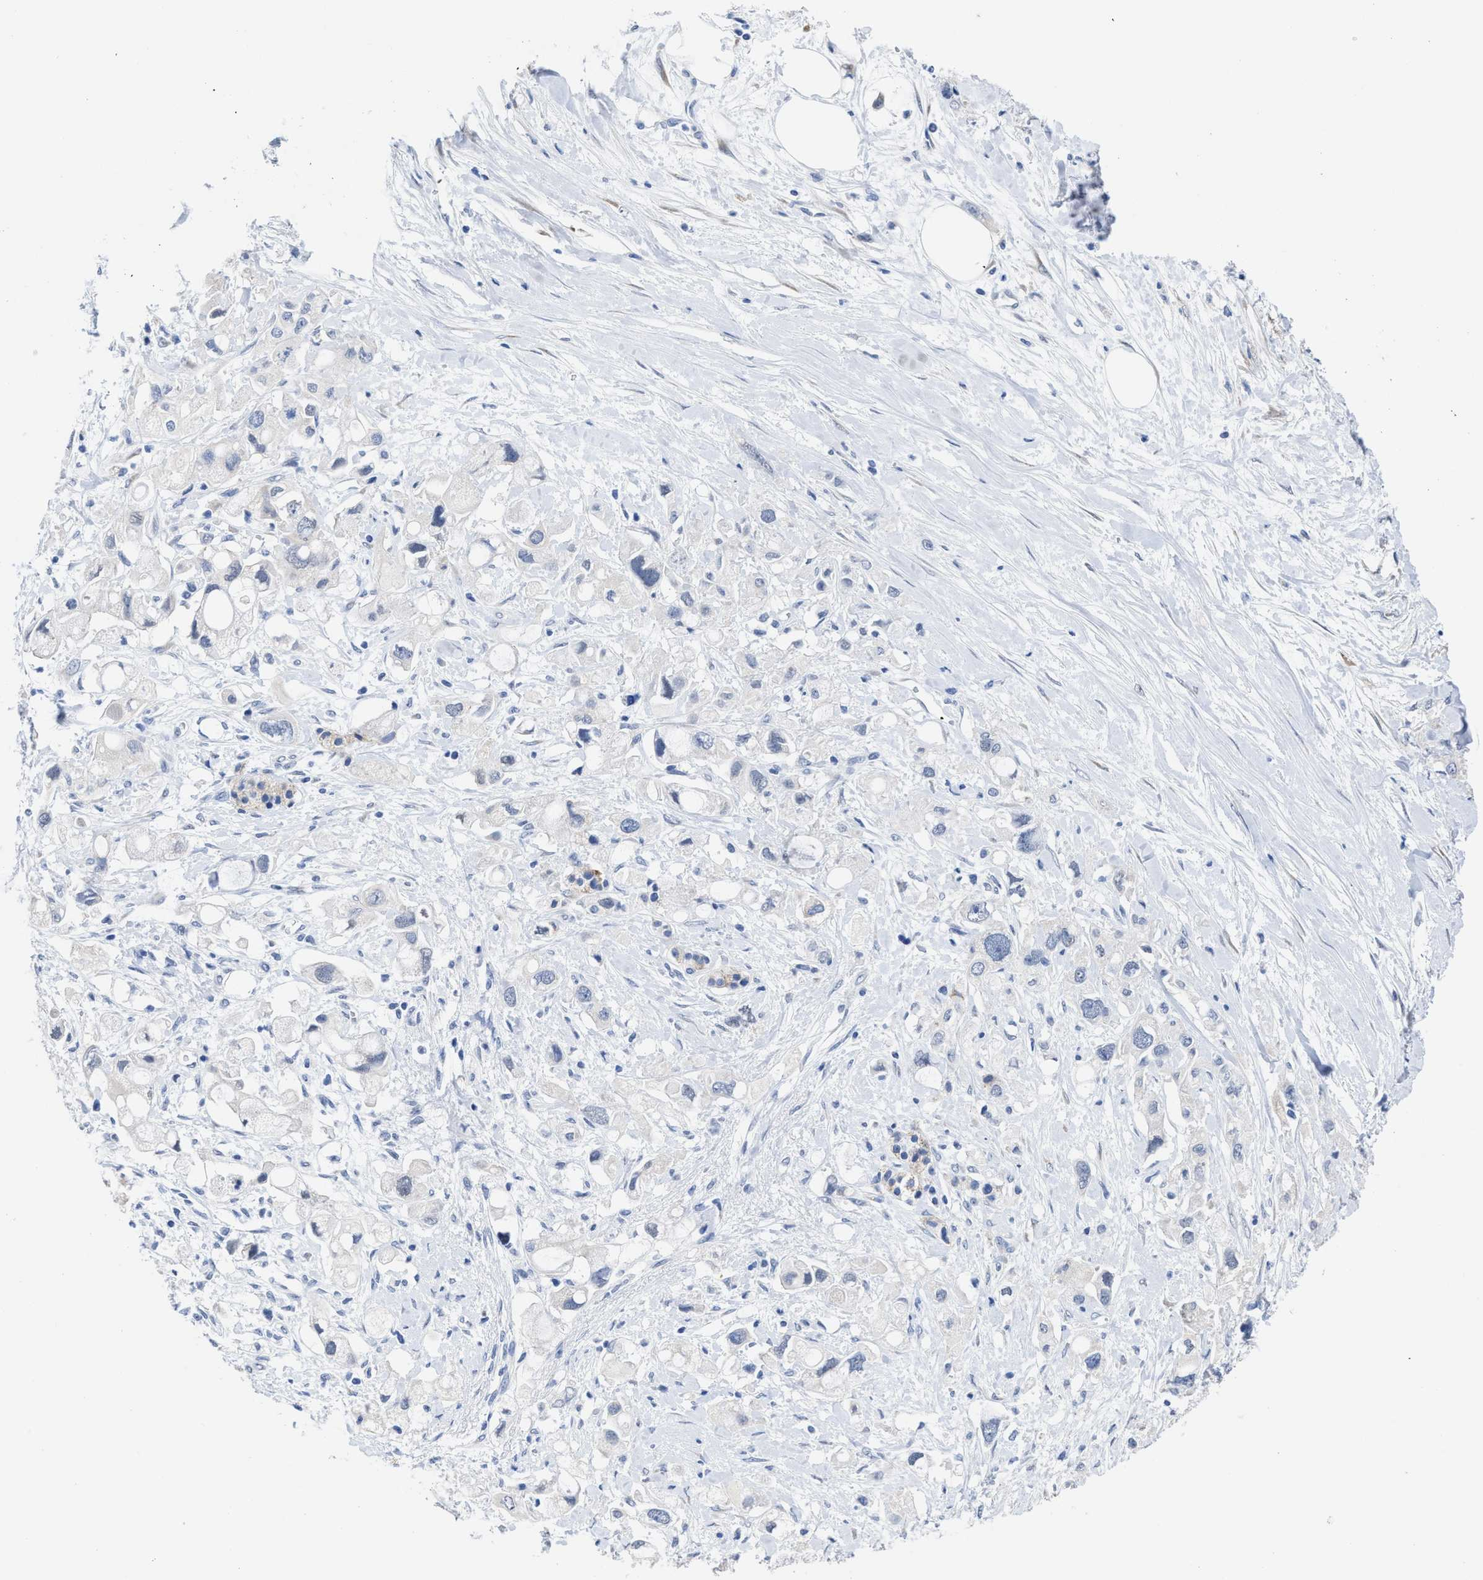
{"staining": {"intensity": "negative", "quantity": "none", "location": "none"}, "tissue": "pancreatic cancer", "cell_type": "Tumor cells", "image_type": "cancer", "snomed": [{"axis": "morphology", "description": "Adenocarcinoma, NOS"}, {"axis": "topography", "description": "Pancreas"}], "caption": "Immunohistochemistry of human adenocarcinoma (pancreatic) exhibits no positivity in tumor cells.", "gene": "HOOK1", "patient": {"sex": "female", "age": 56}}